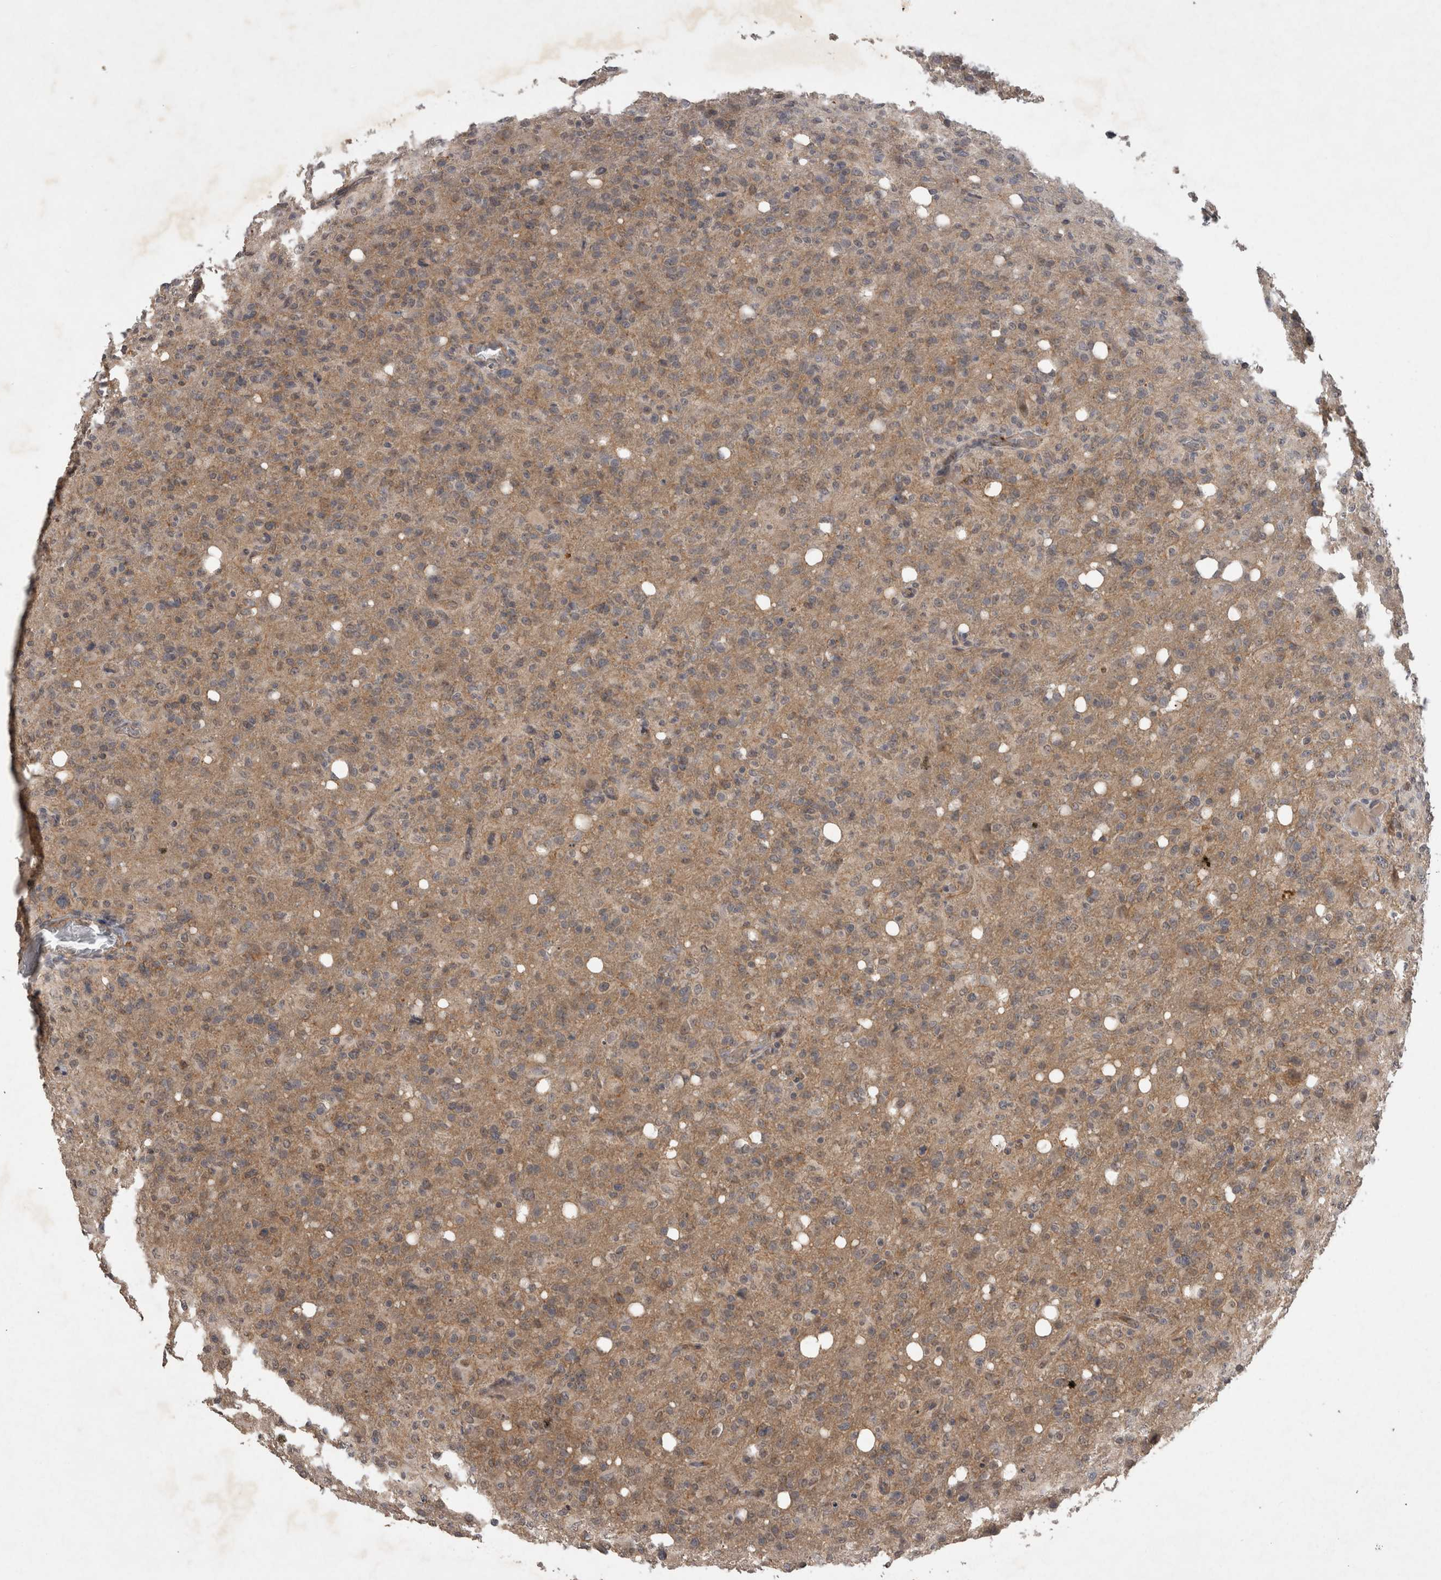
{"staining": {"intensity": "moderate", "quantity": "25%-75%", "location": "cytoplasmic/membranous"}, "tissue": "glioma", "cell_type": "Tumor cells", "image_type": "cancer", "snomed": [{"axis": "morphology", "description": "Glioma, malignant, High grade"}, {"axis": "topography", "description": "Brain"}], "caption": "Immunohistochemistry image of malignant glioma (high-grade) stained for a protein (brown), which demonstrates medium levels of moderate cytoplasmic/membranous positivity in approximately 25%-75% of tumor cells.", "gene": "RHPN1", "patient": {"sex": "female", "age": 57}}